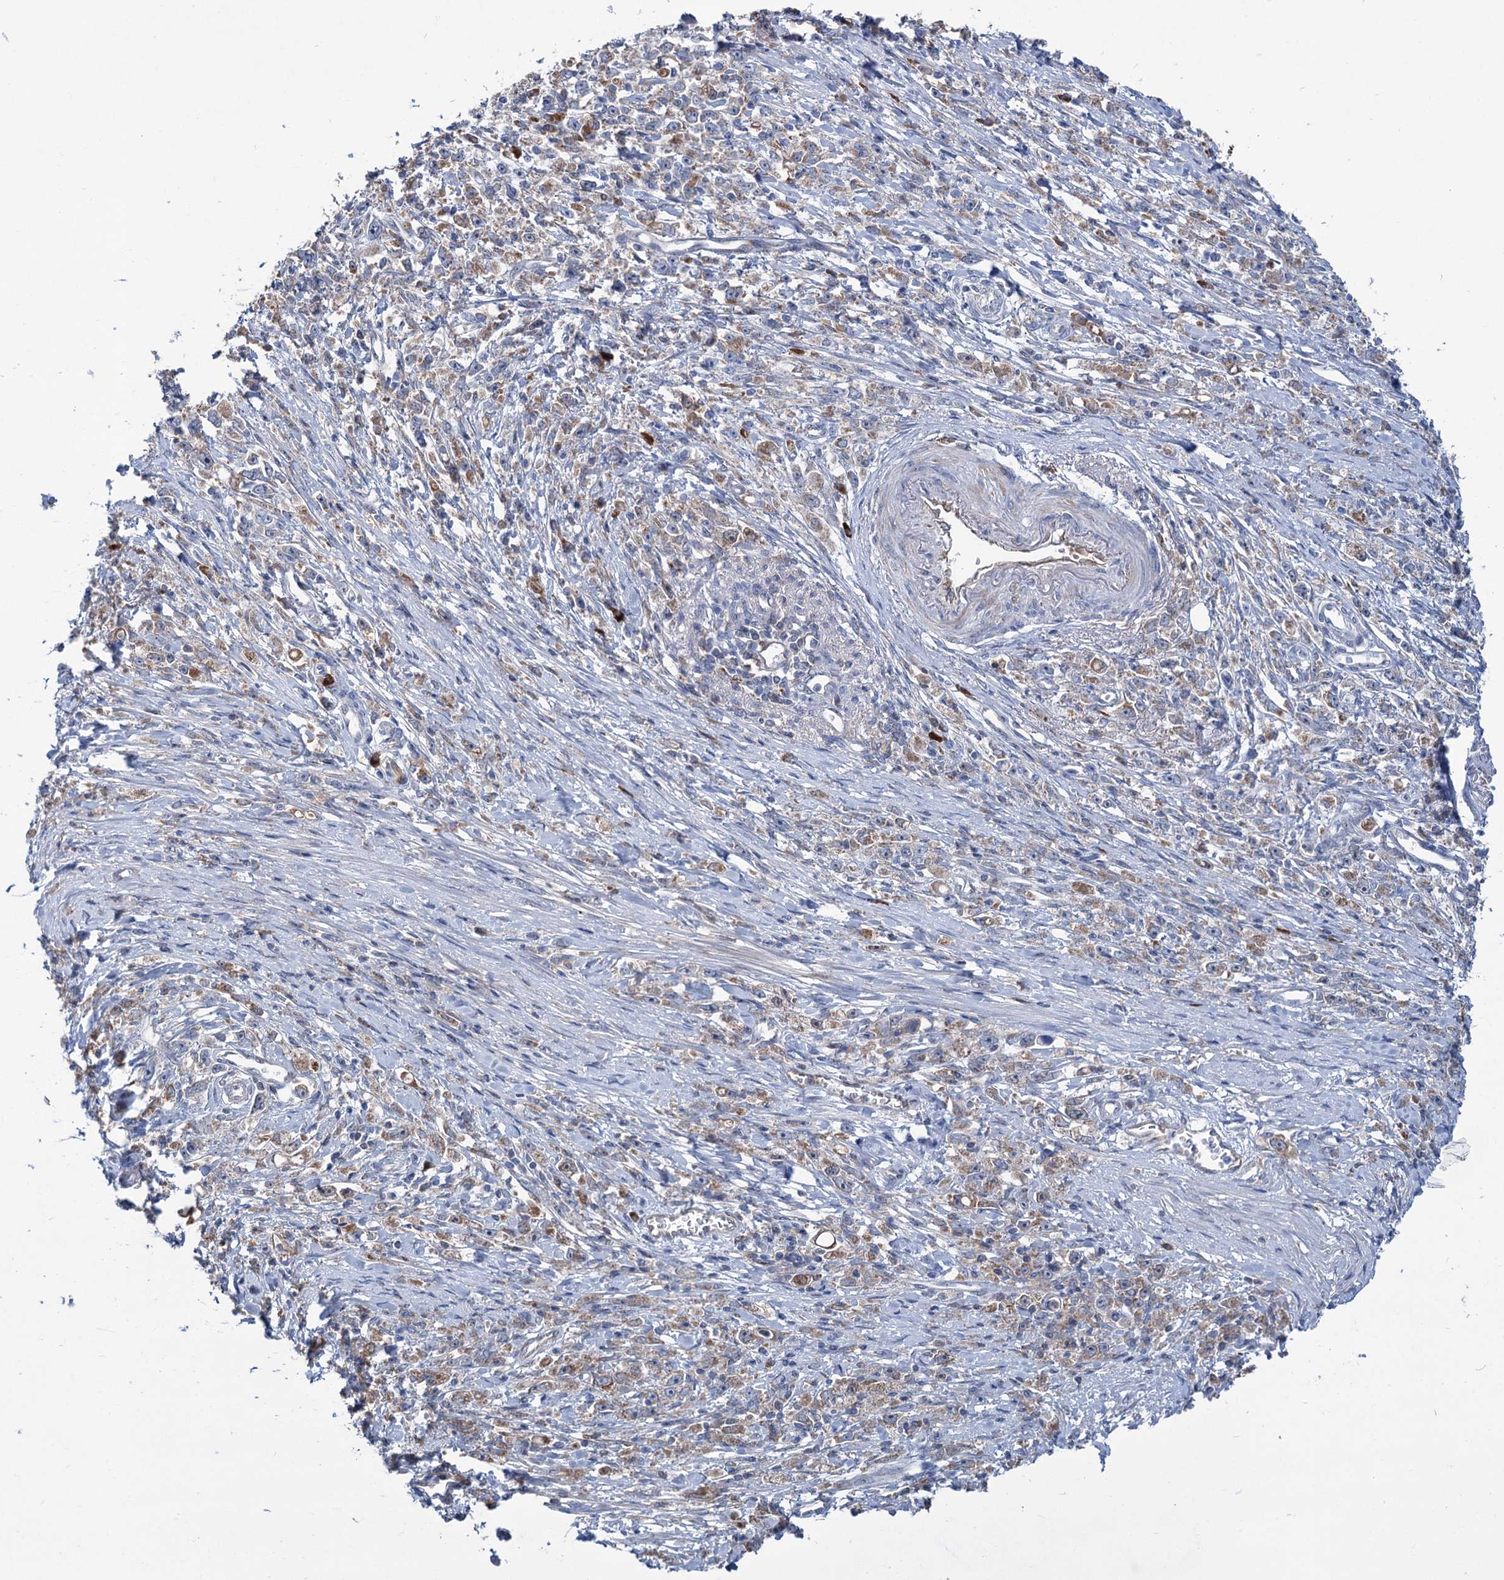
{"staining": {"intensity": "moderate", "quantity": ">75%", "location": "cytoplasmic/membranous"}, "tissue": "stomach cancer", "cell_type": "Tumor cells", "image_type": "cancer", "snomed": [{"axis": "morphology", "description": "Adenocarcinoma, NOS"}, {"axis": "topography", "description": "Stomach"}], "caption": "Adenocarcinoma (stomach) was stained to show a protein in brown. There is medium levels of moderate cytoplasmic/membranous positivity in approximately >75% of tumor cells.", "gene": "LPIN1", "patient": {"sex": "female", "age": 59}}